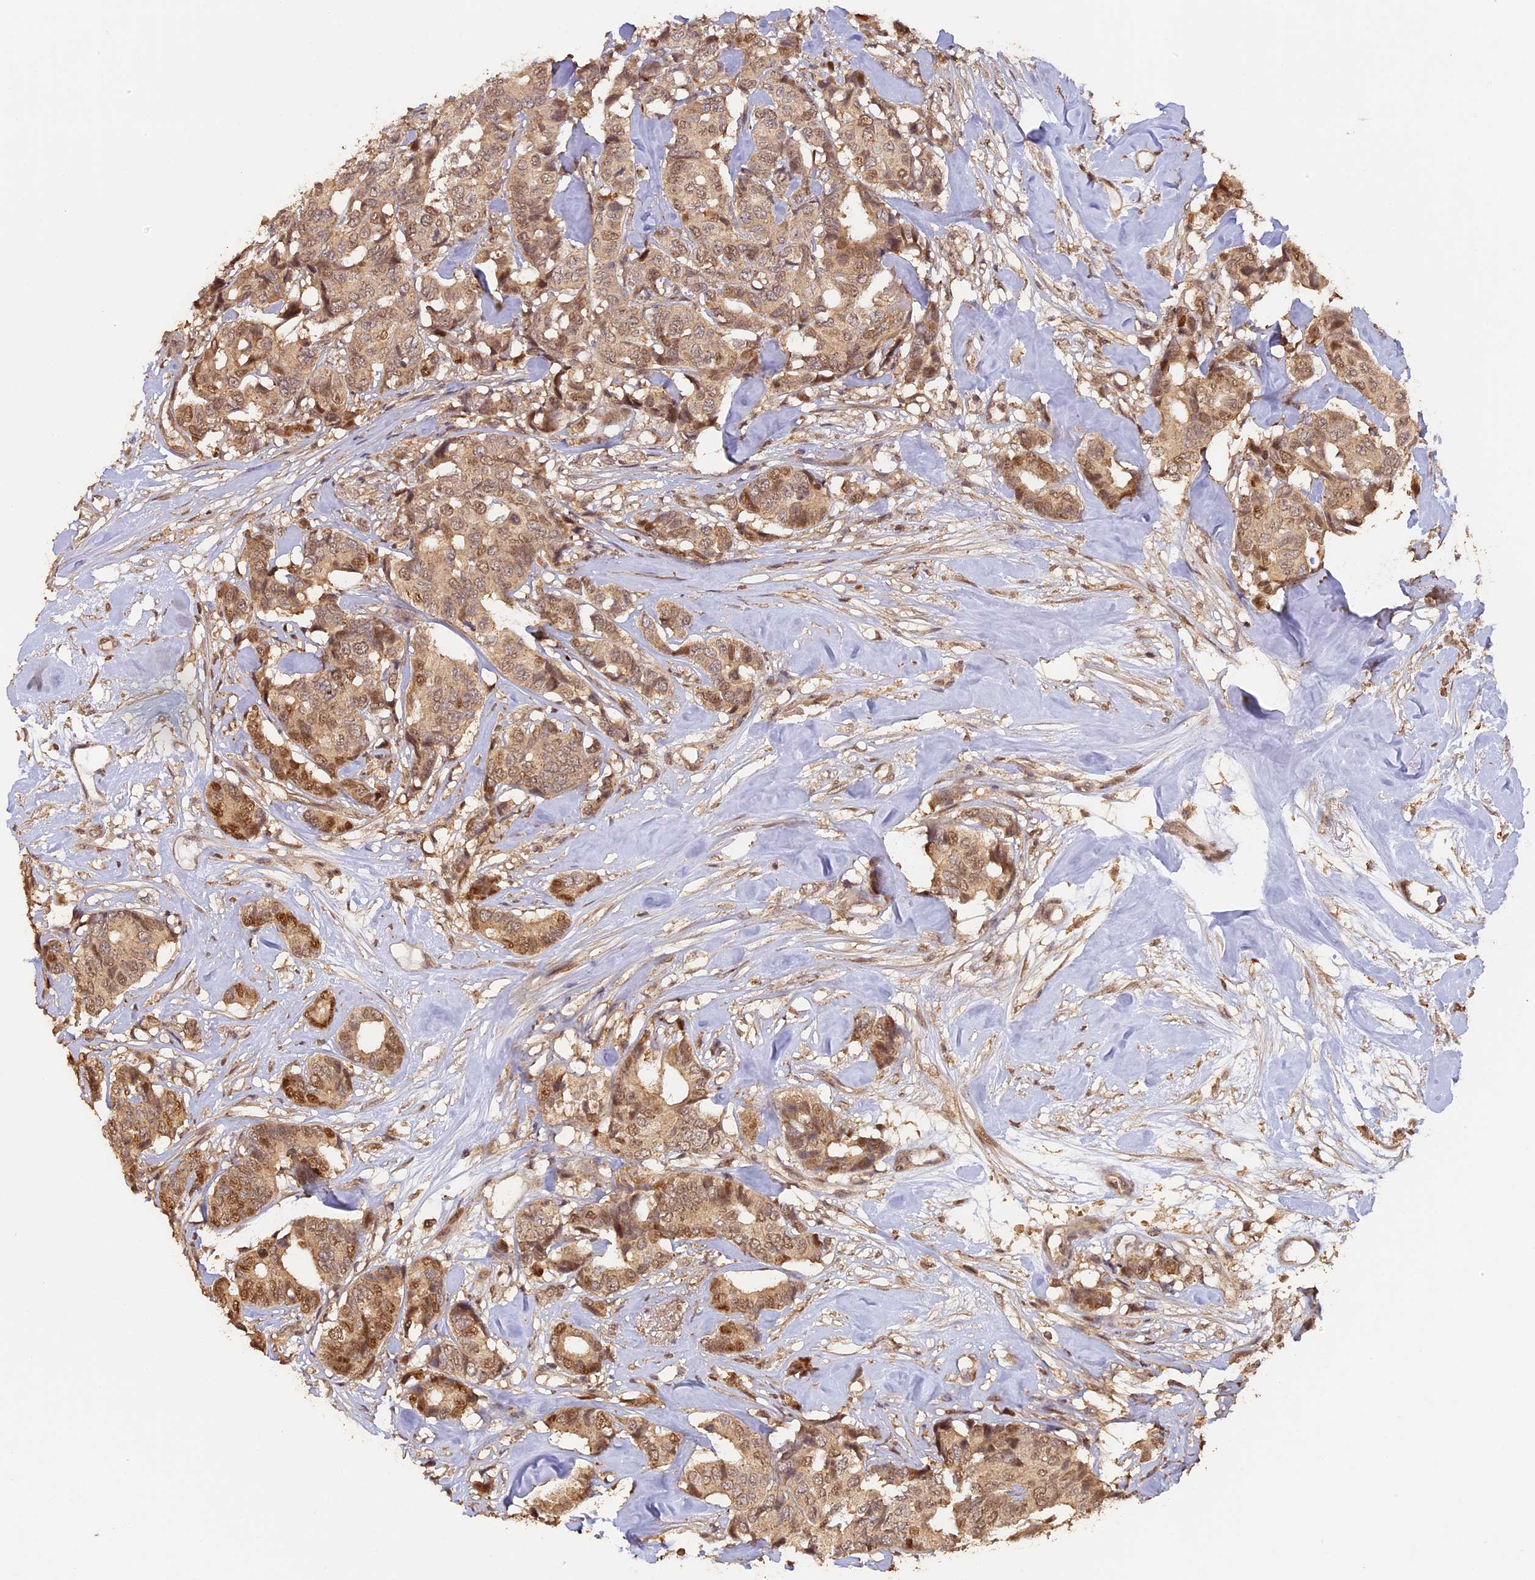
{"staining": {"intensity": "moderate", "quantity": ">75%", "location": "cytoplasmic/membranous,nuclear"}, "tissue": "breast cancer", "cell_type": "Tumor cells", "image_type": "cancer", "snomed": [{"axis": "morphology", "description": "Duct carcinoma"}, {"axis": "topography", "description": "Breast"}], "caption": "Breast cancer tissue reveals moderate cytoplasmic/membranous and nuclear expression in approximately >75% of tumor cells, visualized by immunohistochemistry.", "gene": "MYBL2", "patient": {"sex": "female", "age": 87}}